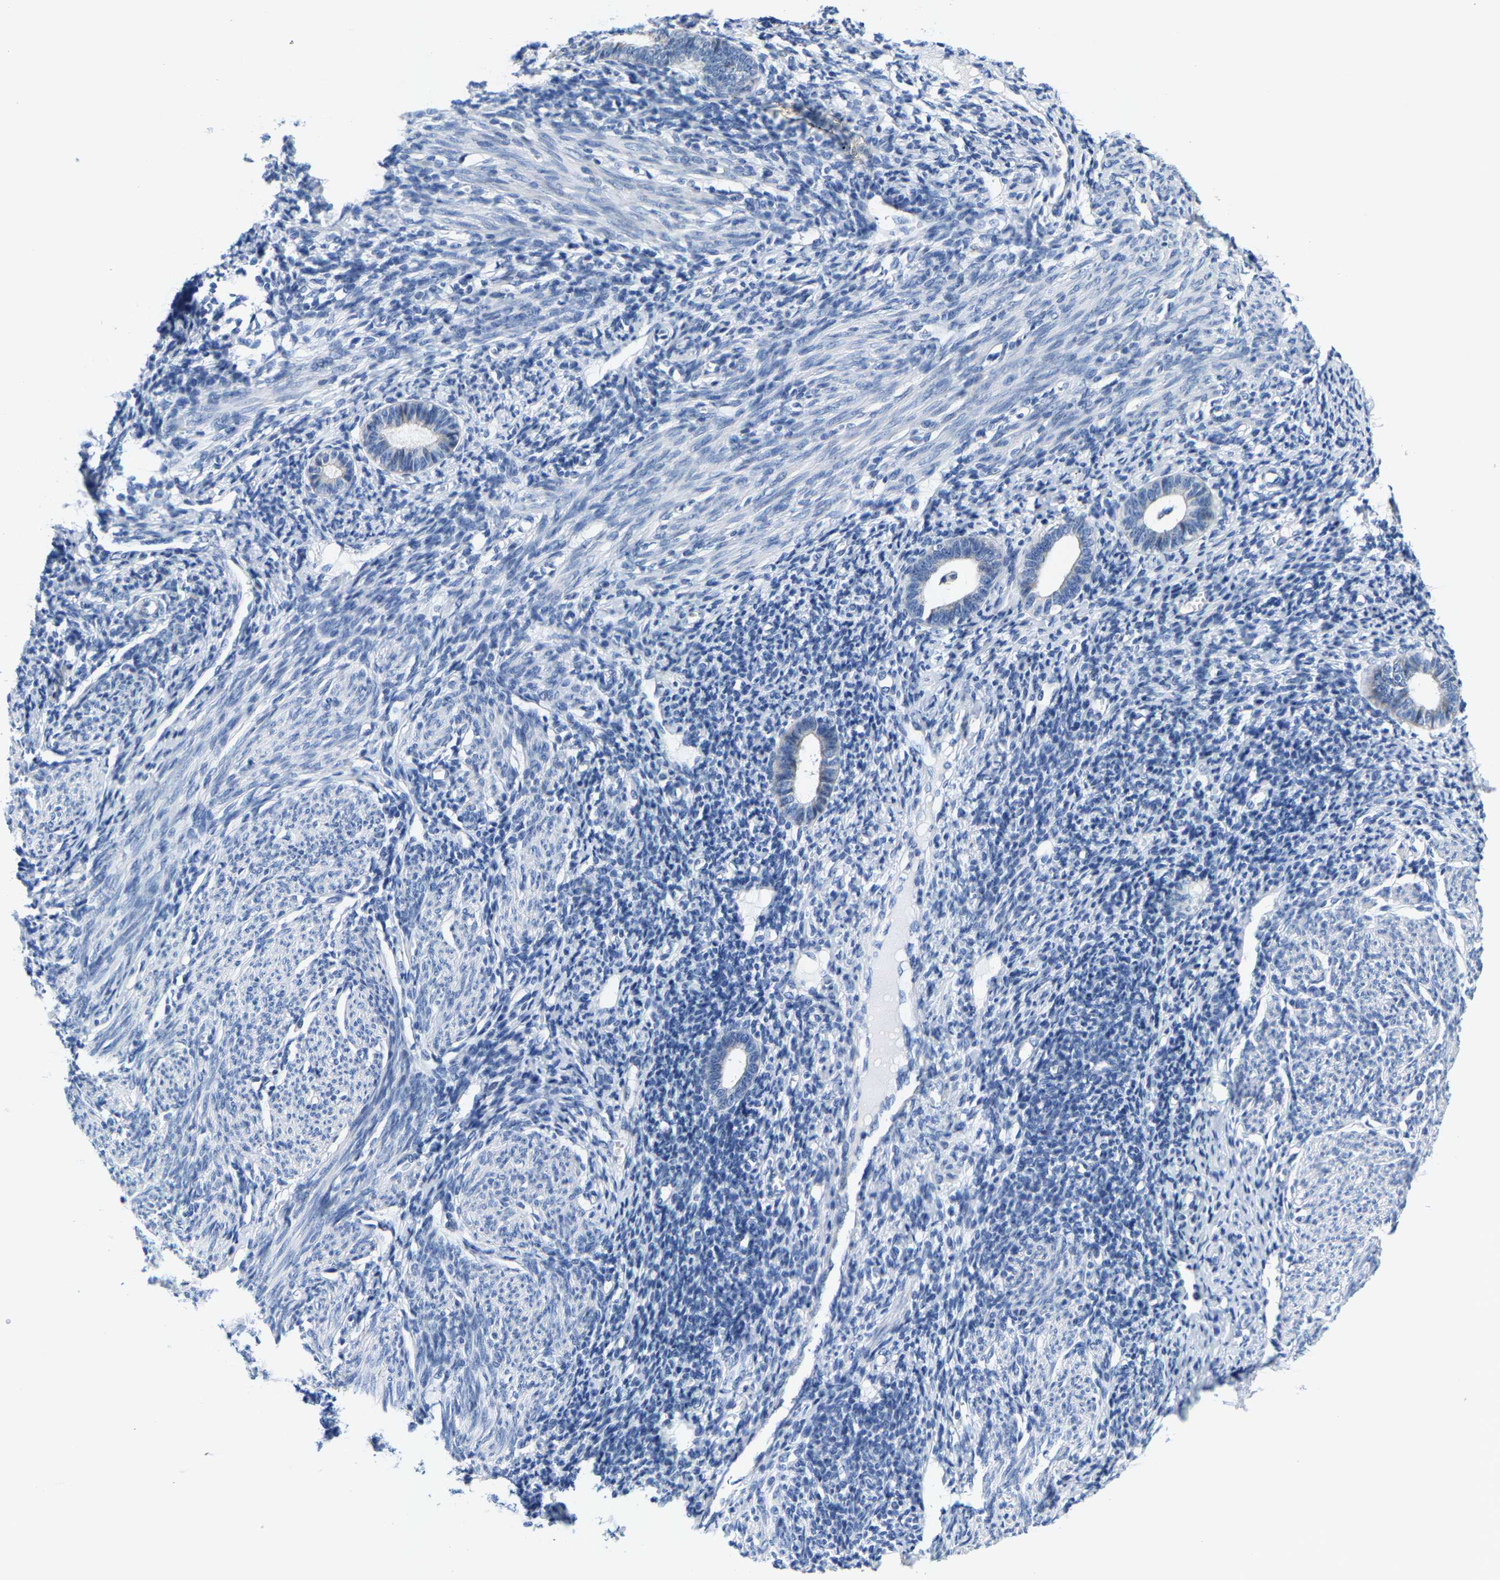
{"staining": {"intensity": "negative", "quantity": "none", "location": "none"}, "tissue": "endometrium", "cell_type": "Cells in endometrial stroma", "image_type": "normal", "snomed": [{"axis": "morphology", "description": "Normal tissue, NOS"}, {"axis": "morphology", "description": "Adenocarcinoma, NOS"}, {"axis": "topography", "description": "Endometrium"}], "caption": "IHC image of unremarkable endometrium: human endometrium stained with DAB displays no significant protein staining in cells in endometrial stroma.", "gene": "KLHL1", "patient": {"sex": "female", "age": 57}}